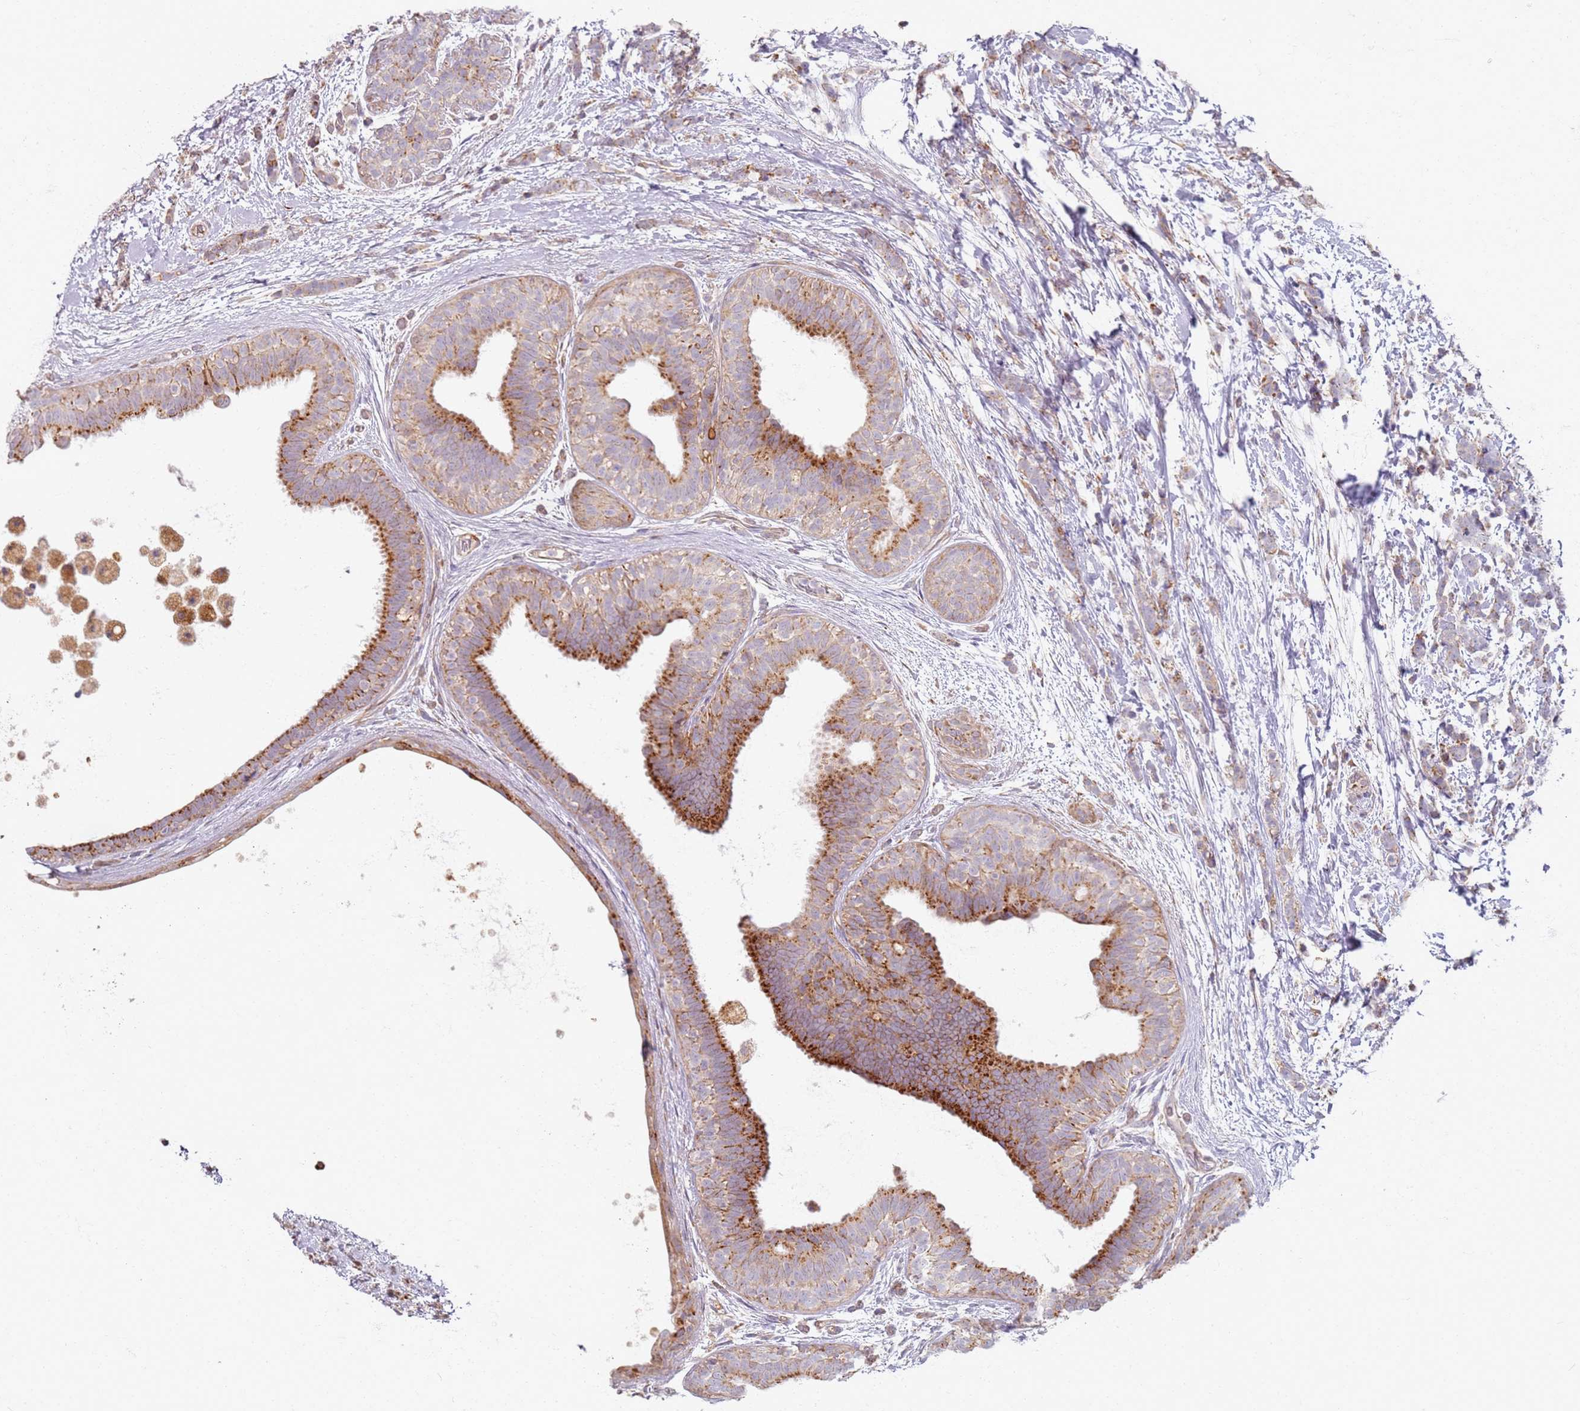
{"staining": {"intensity": "weak", "quantity": ">75%", "location": "cytoplasmic/membranous"}, "tissue": "breast cancer", "cell_type": "Tumor cells", "image_type": "cancer", "snomed": [{"axis": "morphology", "description": "Lobular carcinoma"}, {"axis": "topography", "description": "Breast"}], "caption": "Breast cancer tissue exhibits weak cytoplasmic/membranous staining in about >75% of tumor cells, visualized by immunohistochemistry. The protein of interest is shown in brown color, while the nuclei are stained blue.", "gene": "PROKR2", "patient": {"sex": "female", "age": 58}}